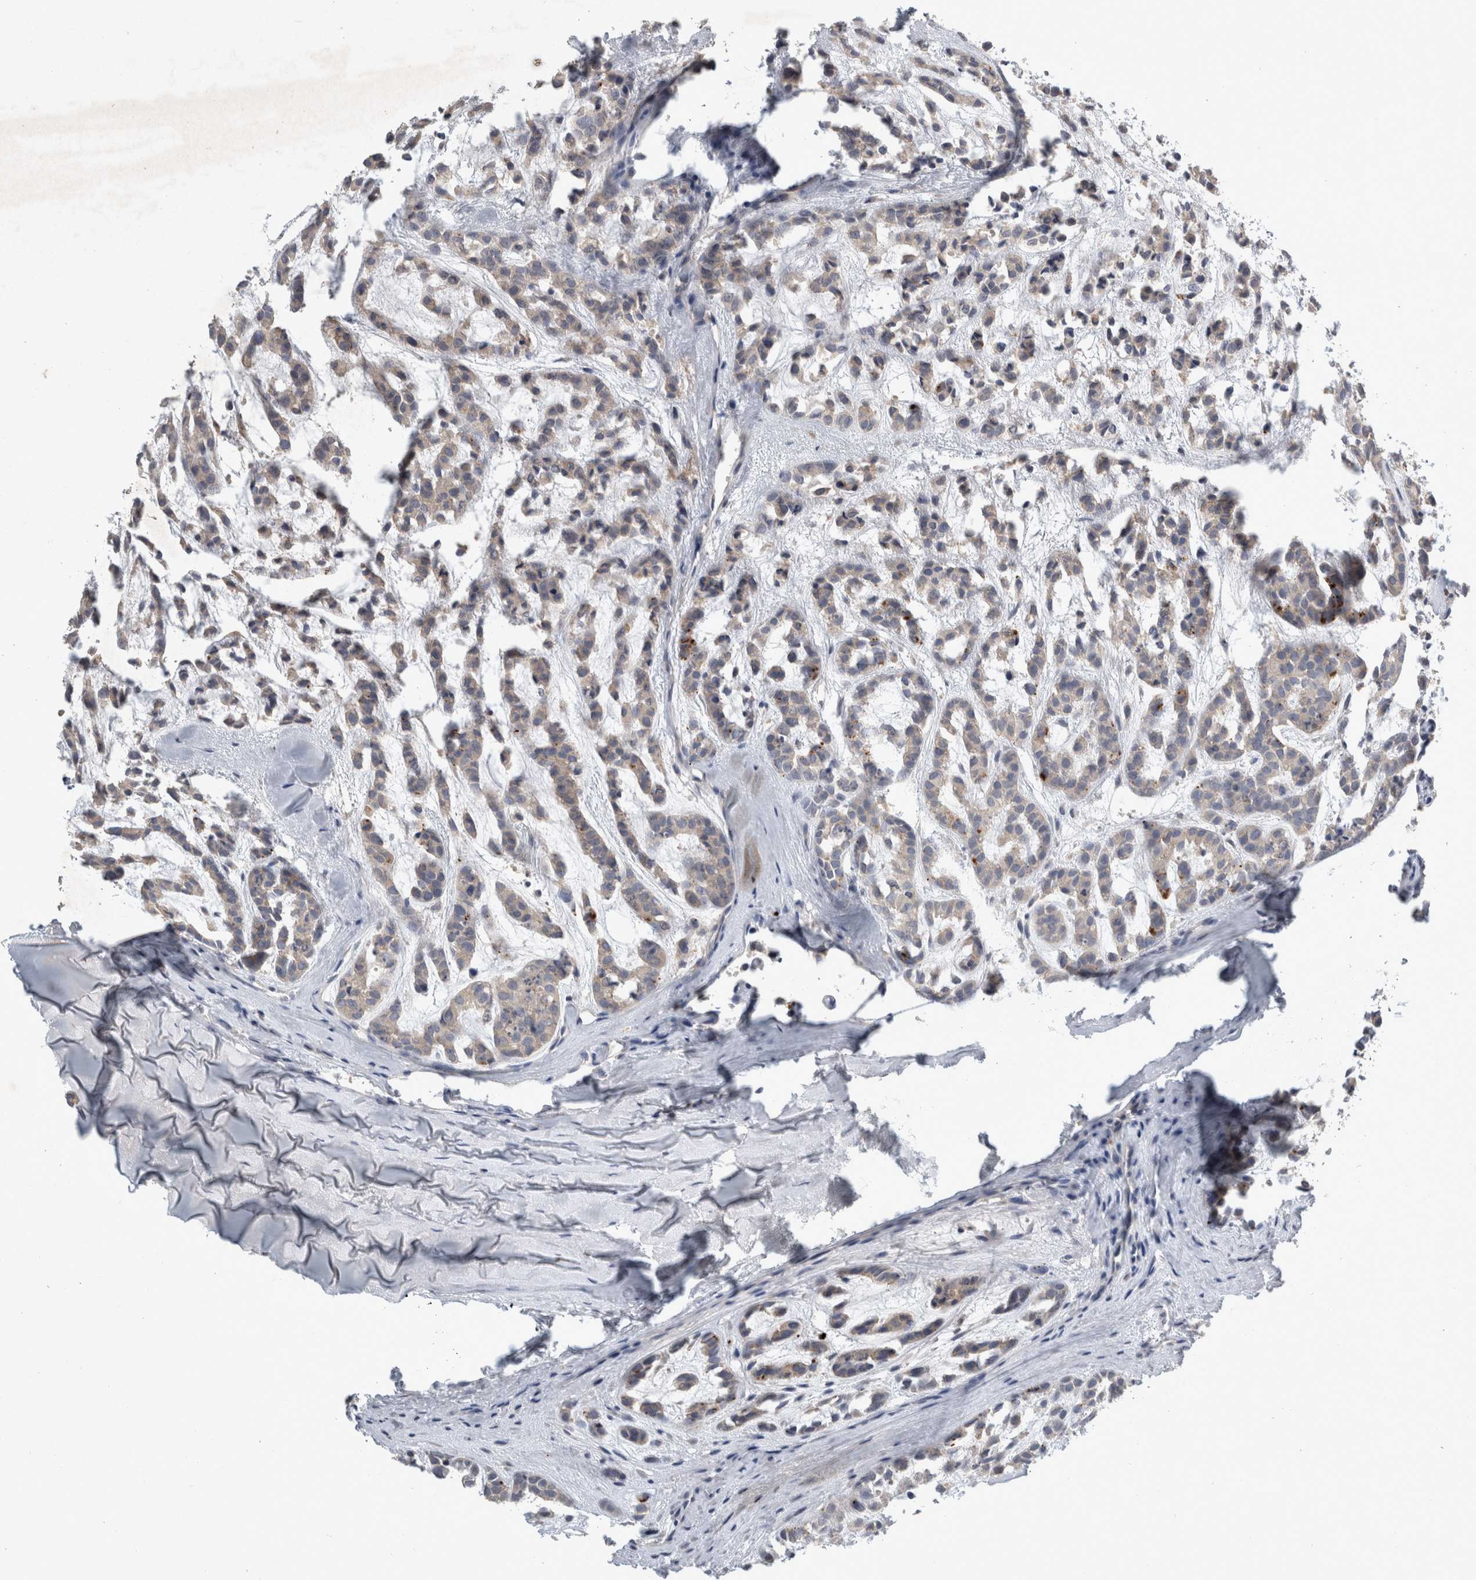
{"staining": {"intensity": "negative", "quantity": "none", "location": "none"}, "tissue": "head and neck cancer", "cell_type": "Tumor cells", "image_type": "cancer", "snomed": [{"axis": "morphology", "description": "Adenocarcinoma, NOS"}, {"axis": "morphology", "description": "Adenoma, NOS"}, {"axis": "topography", "description": "Head-Neck"}], "caption": "DAB (3,3'-diaminobenzidine) immunohistochemical staining of human adenocarcinoma (head and neck) exhibits no significant staining in tumor cells.", "gene": "SLC22A11", "patient": {"sex": "female", "age": 55}}